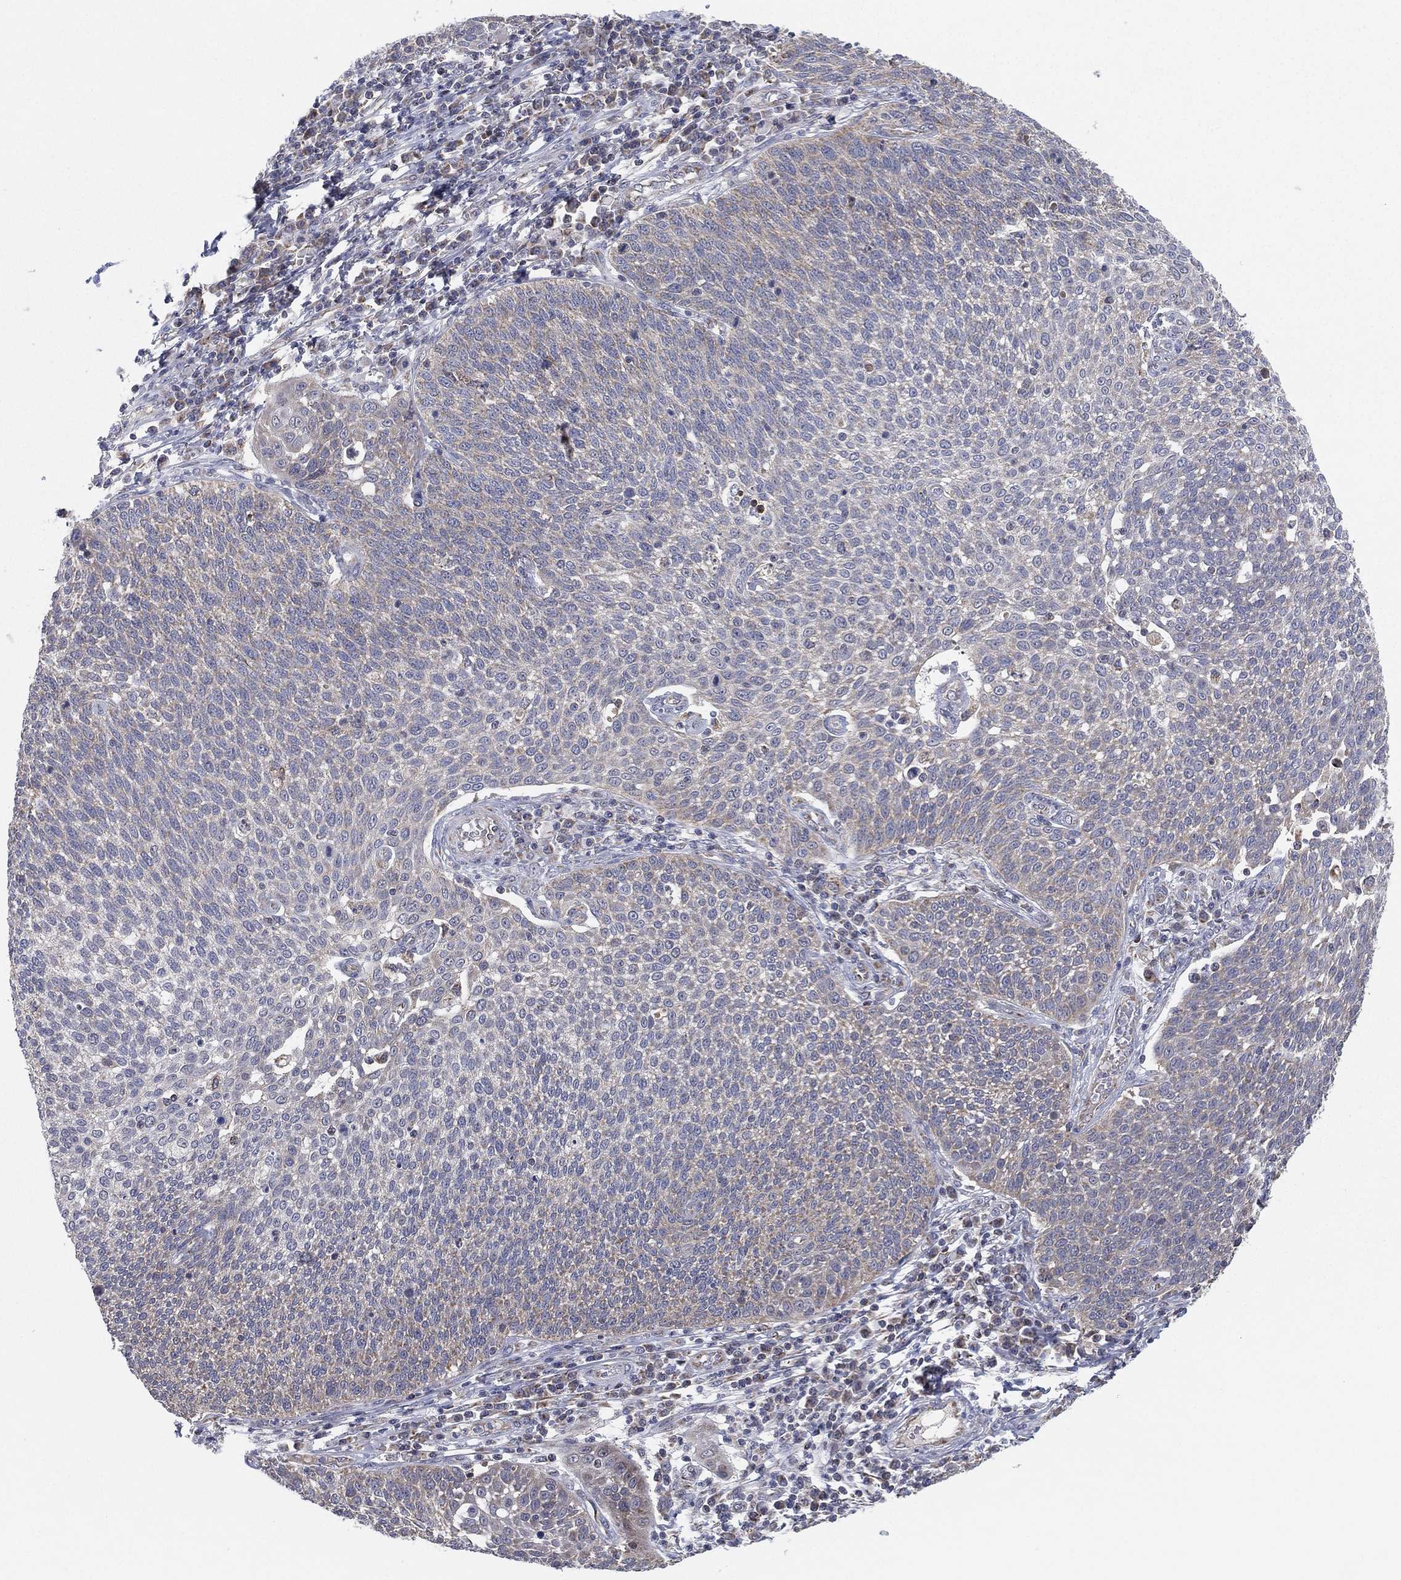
{"staining": {"intensity": "negative", "quantity": "none", "location": "none"}, "tissue": "cervical cancer", "cell_type": "Tumor cells", "image_type": "cancer", "snomed": [{"axis": "morphology", "description": "Squamous cell carcinoma, NOS"}, {"axis": "topography", "description": "Cervix"}], "caption": "The micrograph displays no staining of tumor cells in cervical cancer (squamous cell carcinoma). Nuclei are stained in blue.", "gene": "PSMG4", "patient": {"sex": "female", "age": 34}}